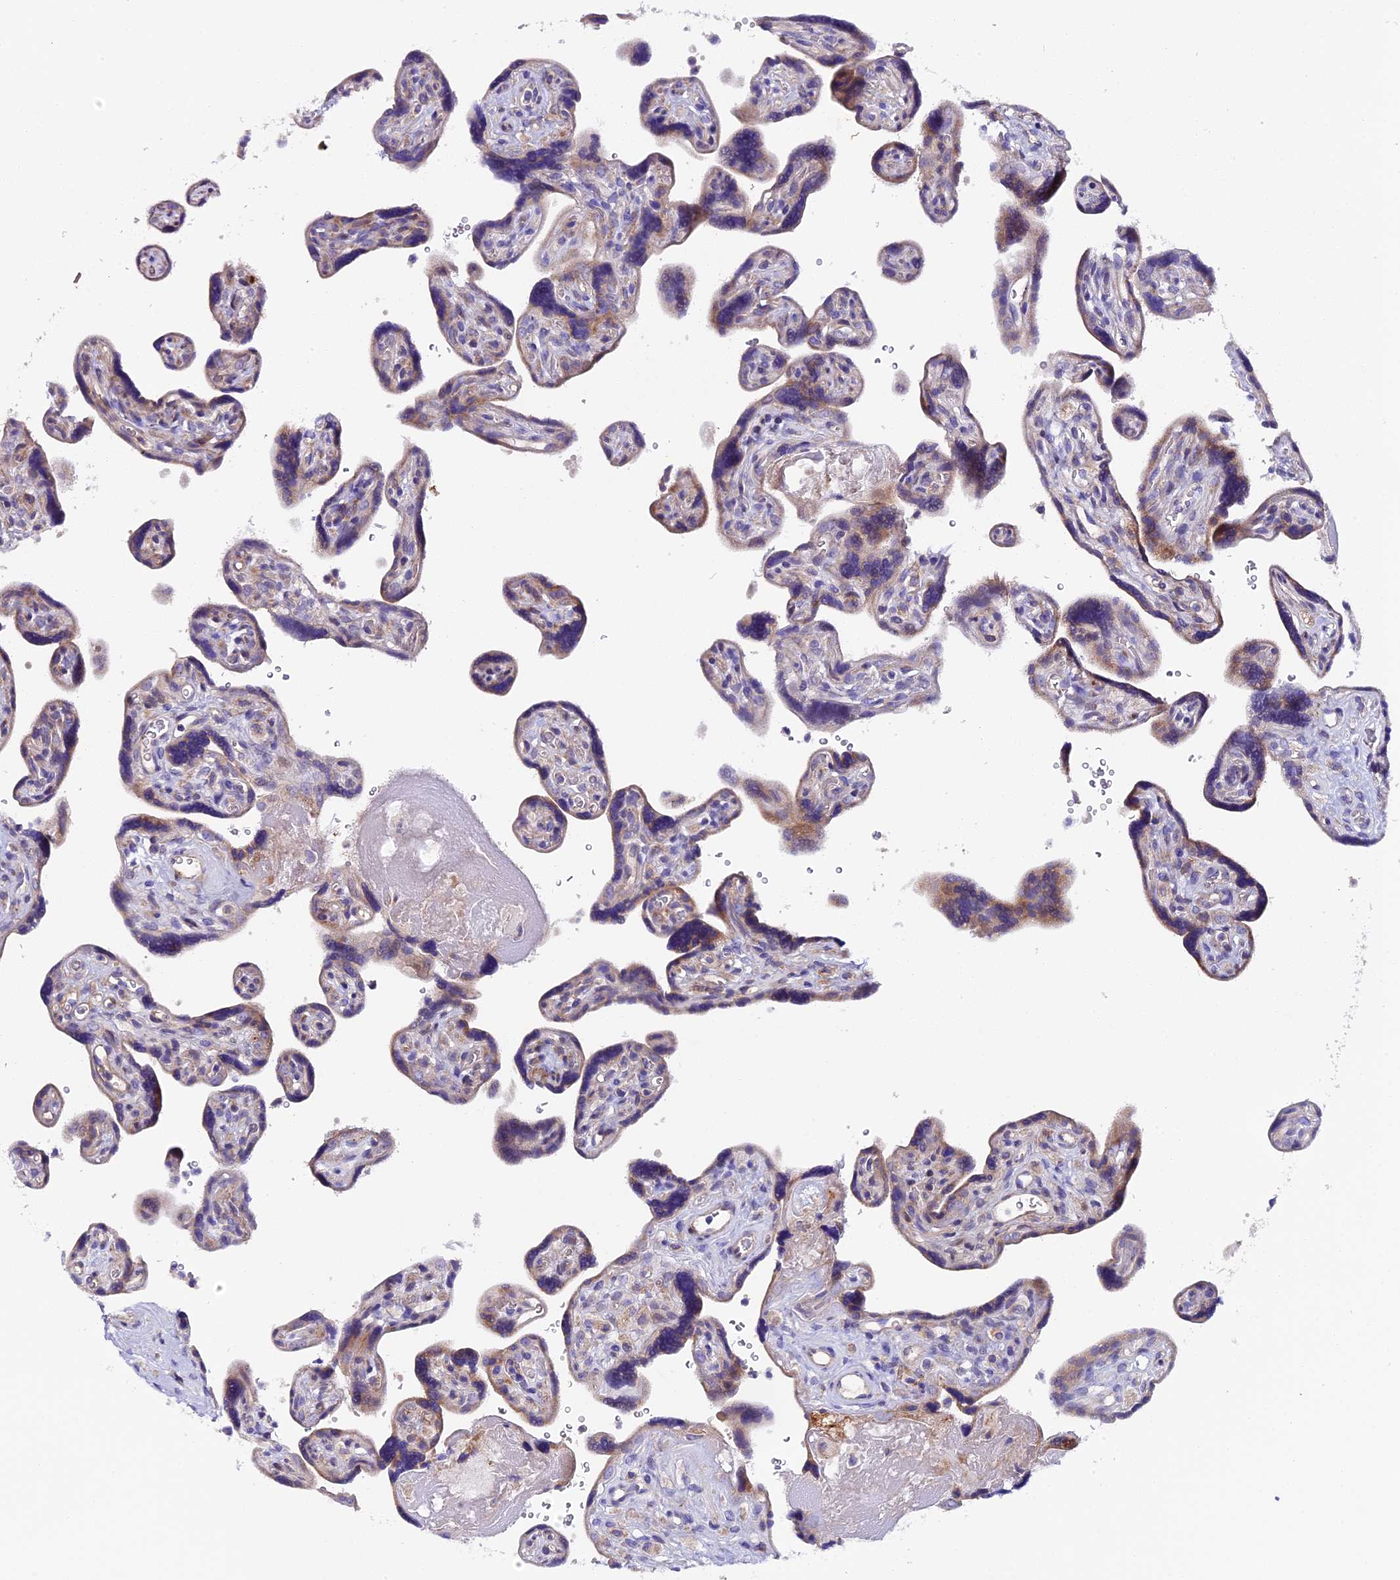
{"staining": {"intensity": "moderate", "quantity": "<25%", "location": "cytoplasmic/membranous"}, "tissue": "placenta", "cell_type": "Trophoblastic cells", "image_type": "normal", "snomed": [{"axis": "morphology", "description": "Normal tissue, NOS"}, {"axis": "topography", "description": "Placenta"}], "caption": "Immunohistochemistry of benign human placenta reveals low levels of moderate cytoplasmic/membranous expression in about <25% of trophoblastic cells.", "gene": "PIGU", "patient": {"sex": "female", "age": 39}}